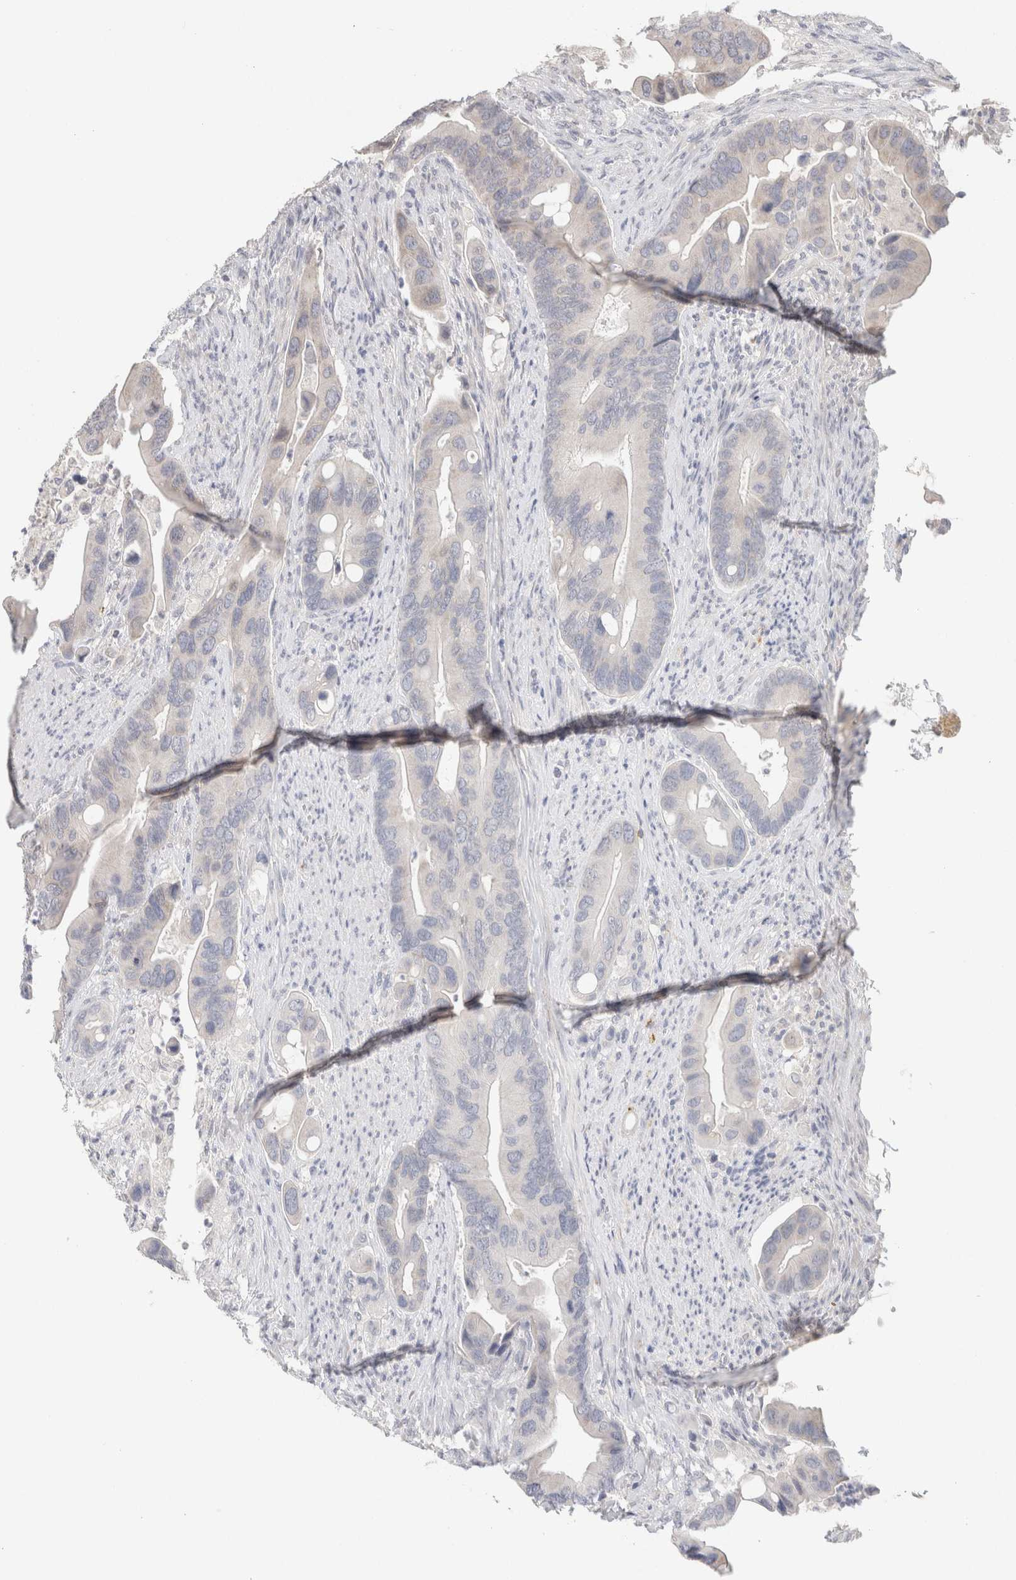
{"staining": {"intensity": "negative", "quantity": "none", "location": "none"}, "tissue": "colorectal cancer", "cell_type": "Tumor cells", "image_type": "cancer", "snomed": [{"axis": "morphology", "description": "Adenocarcinoma, NOS"}, {"axis": "topography", "description": "Rectum"}], "caption": "Immunohistochemistry of colorectal cancer (adenocarcinoma) exhibits no expression in tumor cells. Brightfield microscopy of IHC stained with DAB (3,3'-diaminobenzidine) (brown) and hematoxylin (blue), captured at high magnification.", "gene": "CHRM4", "patient": {"sex": "female", "age": 57}}